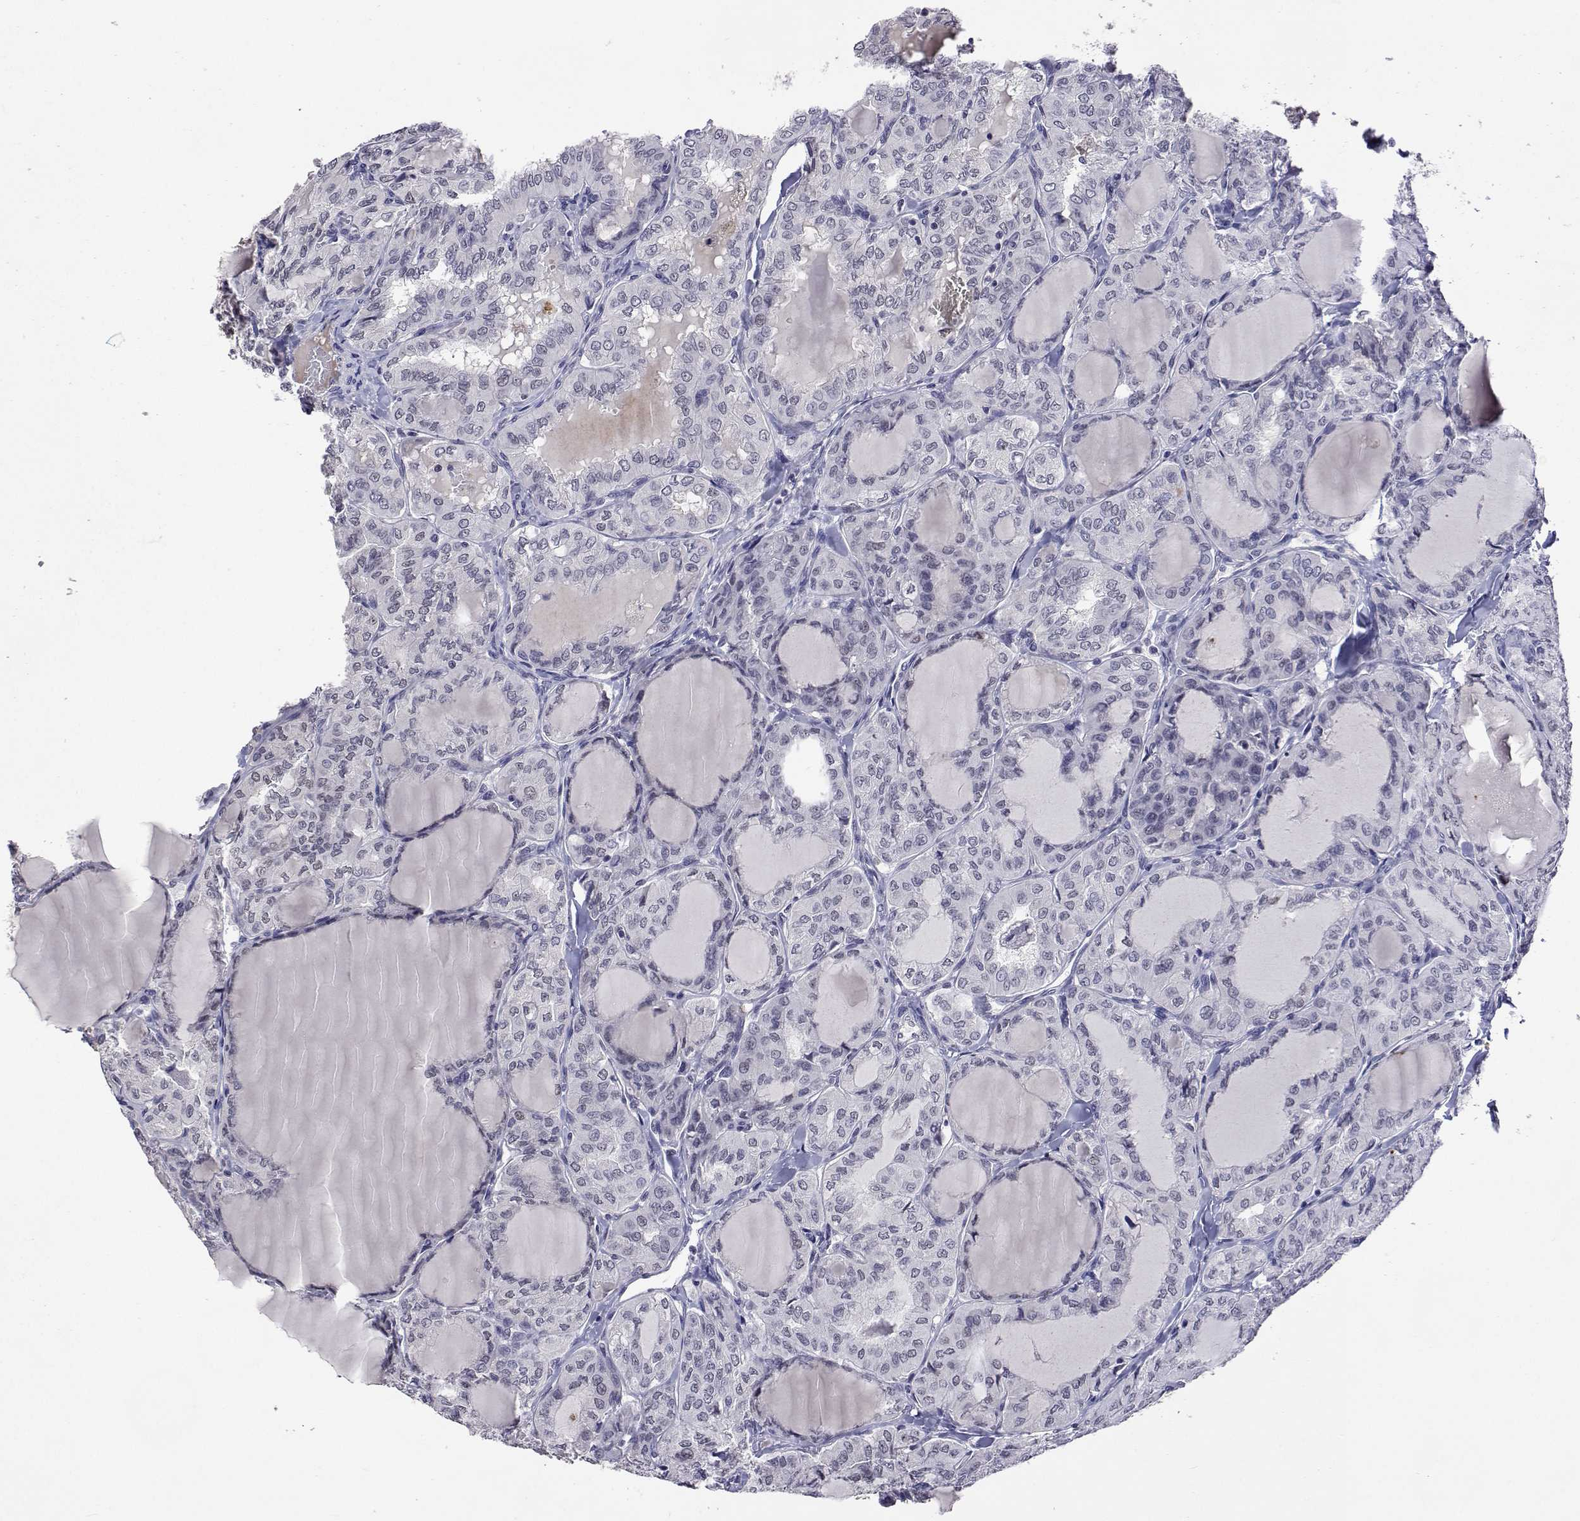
{"staining": {"intensity": "negative", "quantity": "none", "location": "none"}, "tissue": "thyroid cancer", "cell_type": "Tumor cells", "image_type": "cancer", "snomed": [{"axis": "morphology", "description": "Papillary adenocarcinoma, NOS"}, {"axis": "topography", "description": "Thyroid gland"}], "caption": "Immunohistochemistry (IHC) micrograph of neoplastic tissue: human papillary adenocarcinoma (thyroid) stained with DAB exhibits no significant protein expression in tumor cells.", "gene": "HNRNPA0", "patient": {"sex": "male", "age": 20}}